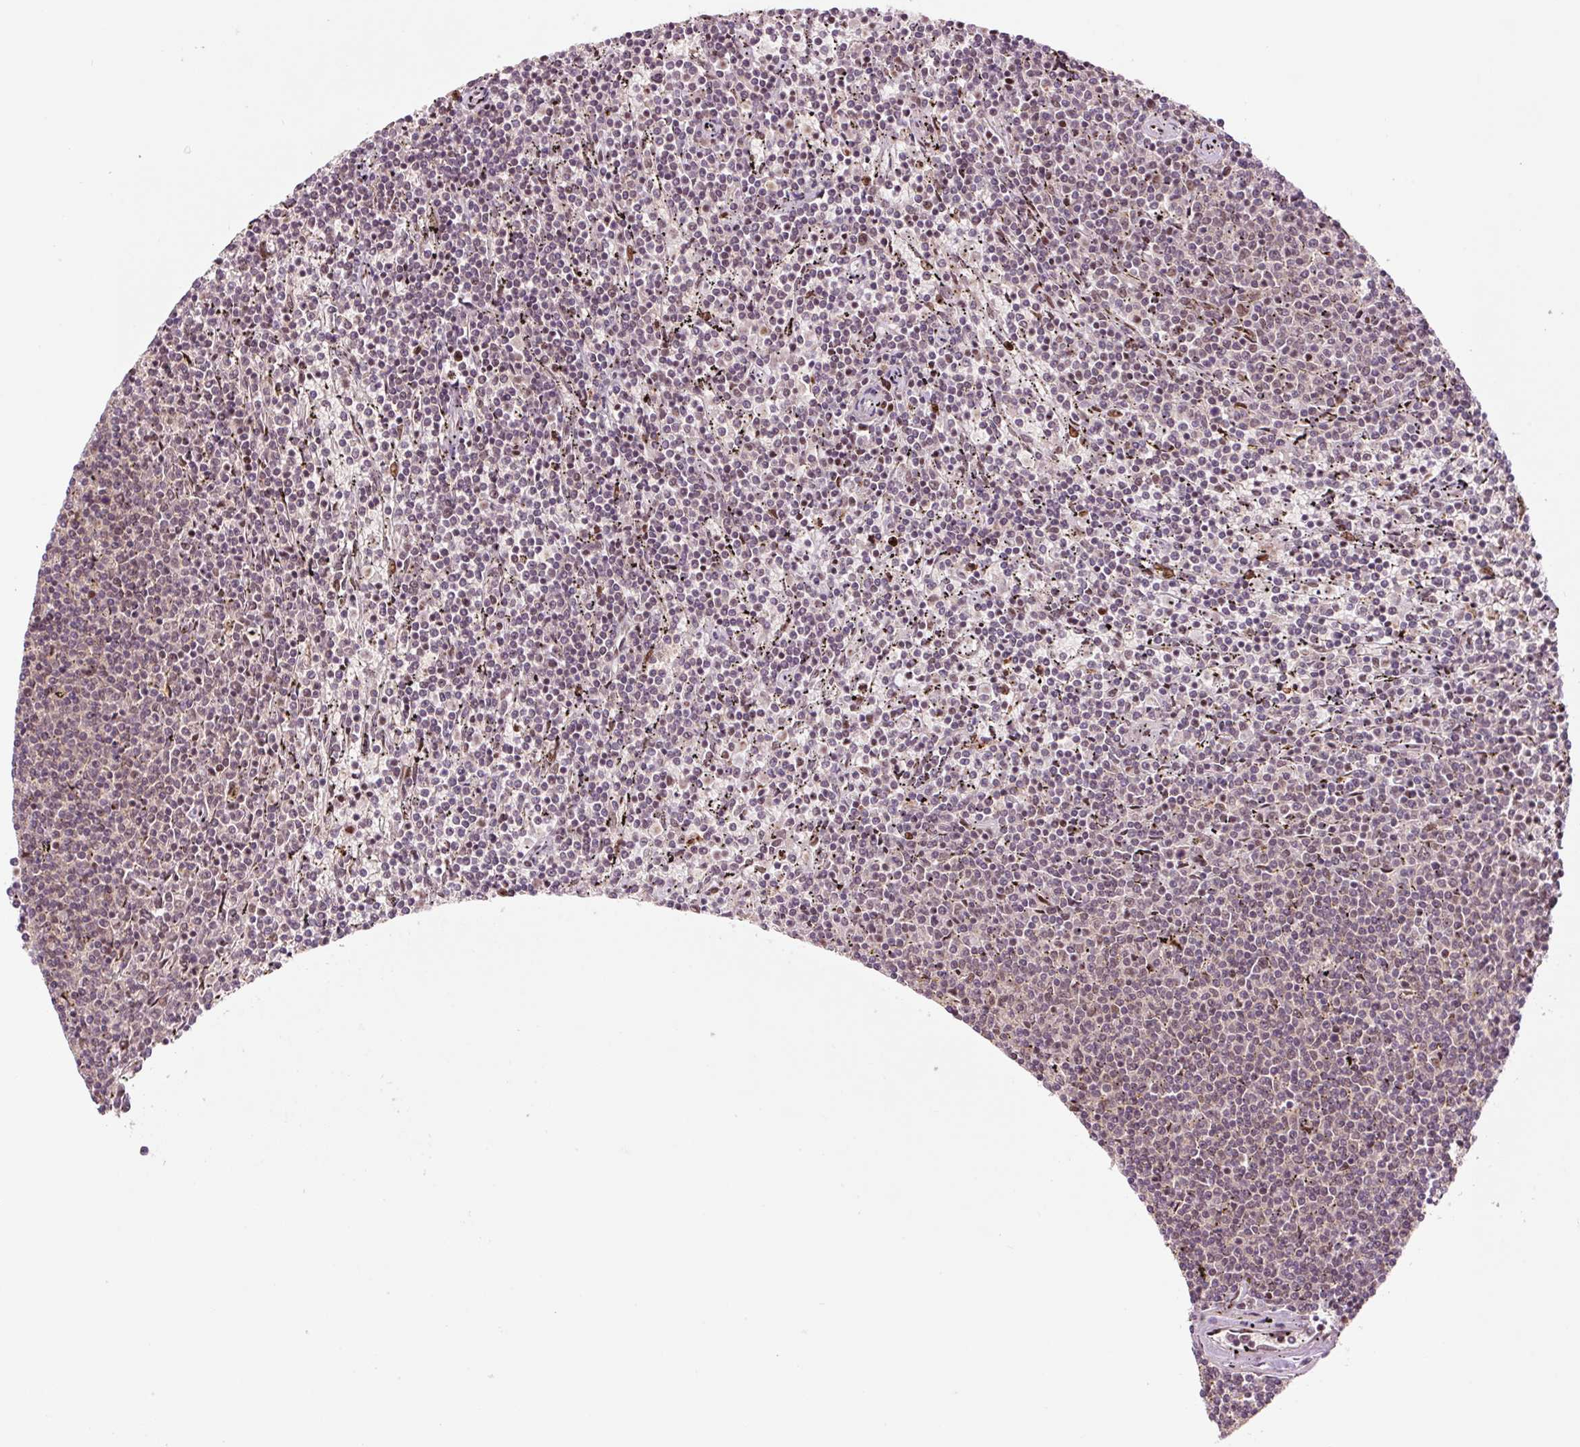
{"staining": {"intensity": "weak", "quantity": "25%-75%", "location": "nuclear"}, "tissue": "lymphoma", "cell_type": "Tumor cells", "image_type": "cancer", "snomed": [{"axis": "morphology", "description": "Malignant lymphoma, non-Hodgkin's type, Low grade"}, {"axis": "topography", "description": "Spleen"}], "caption": "Lymphoma stained with a protein marker displays weak staining in tumor cells.", "gene": "CCNL2", "patient": {"sex": "female", "age": 50}}